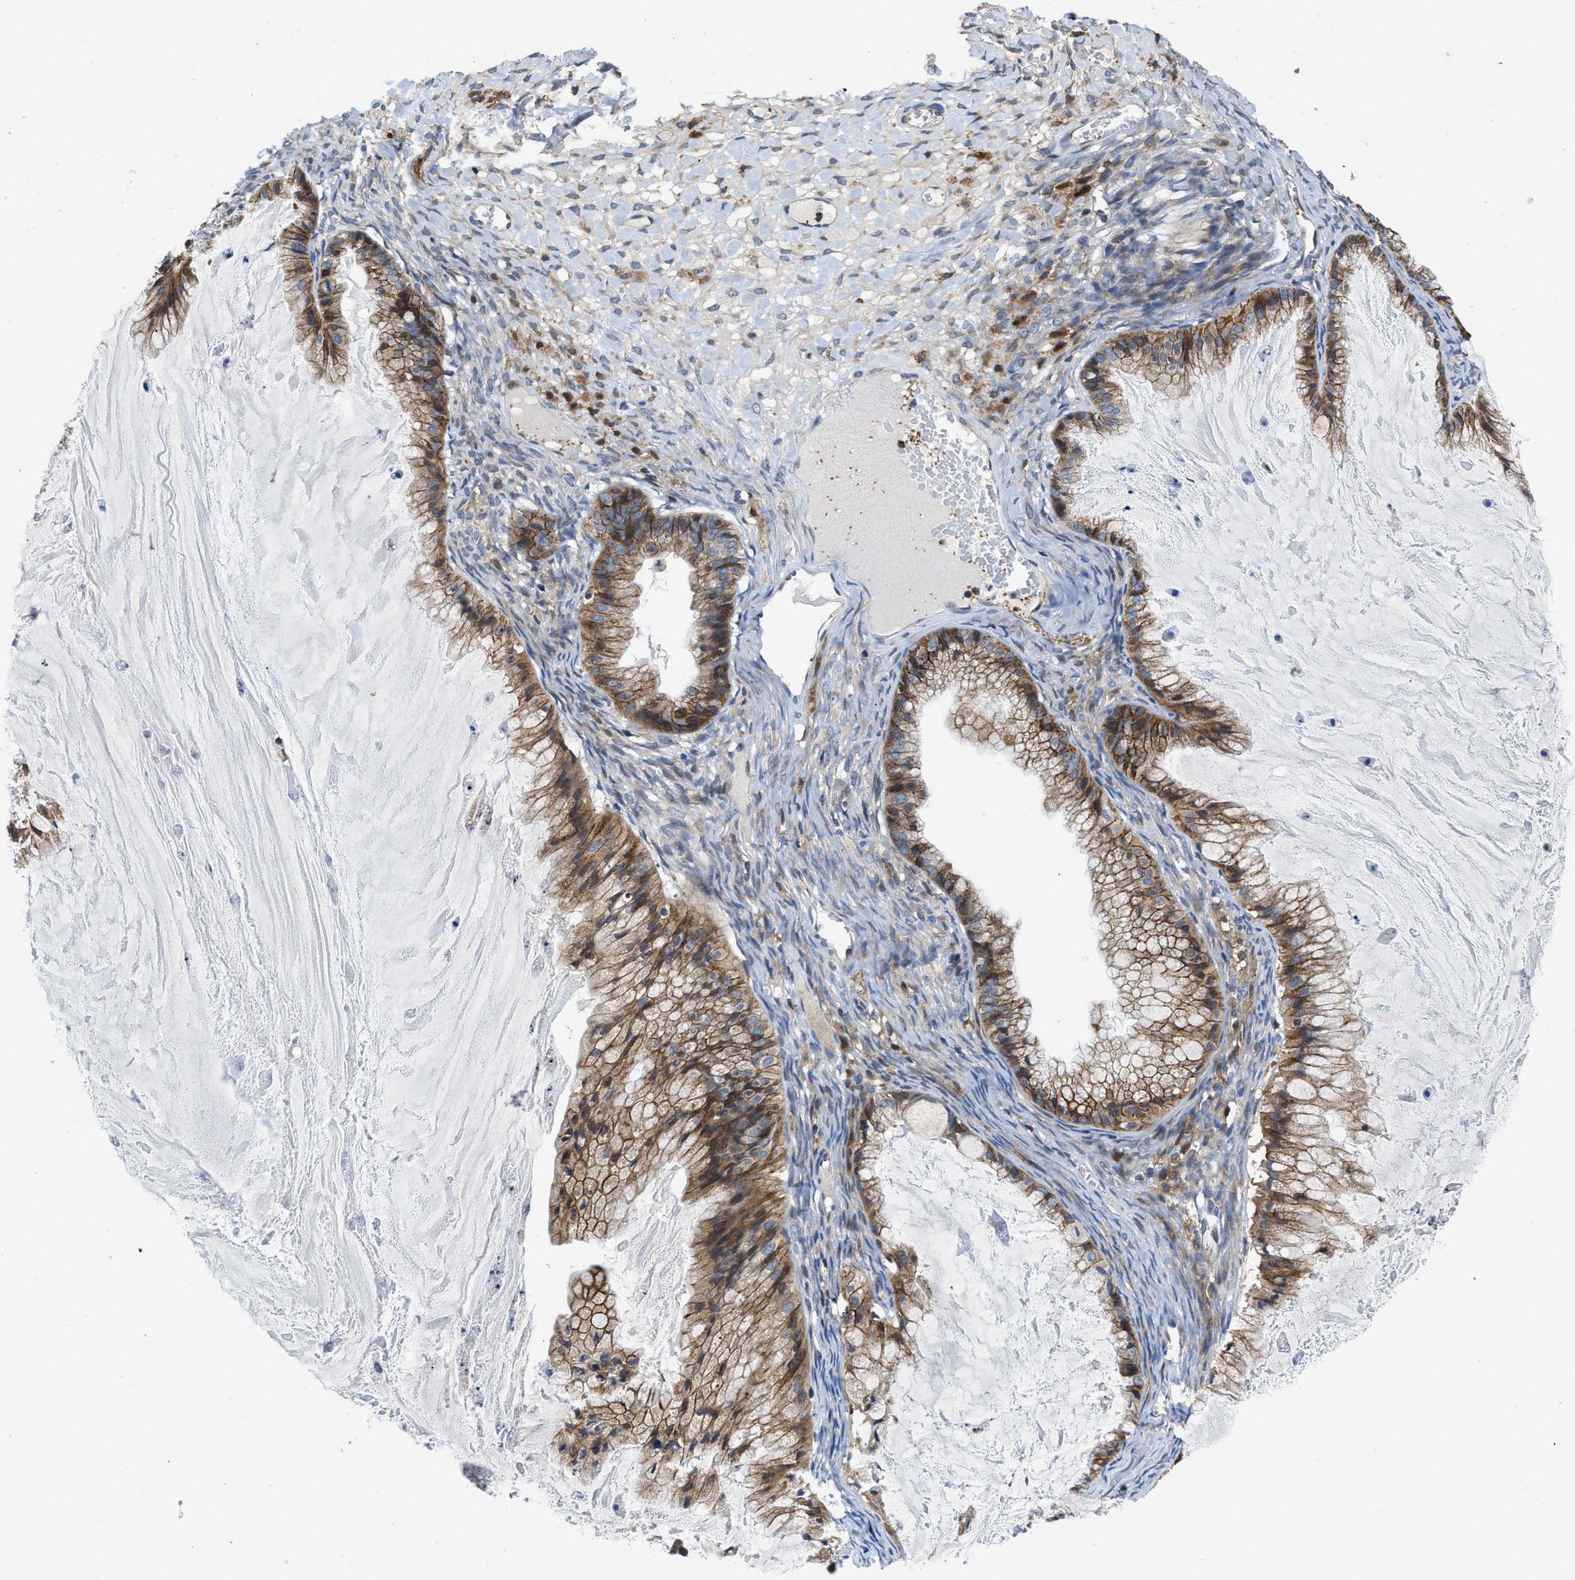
{"staining": {"intensity": "moderate", "quantity": ">75%", "location": "cytoplasmic/membranous"}, "tissue": "ovarian cancer", "cell_type": "Tumor cells", "image_type": "cancer", "snomed": [{"axis": "morphology", "description": "Cystadenocarcinoma, mucinous, NOS"}, {"axis": "topography", "description": "Ovary"}], "caption": "Ovarian mucinous cystadenocarcinoma stained for a protein (brown) exhibits moderate cytoplasmic/membranous positive positivity in approximately >75% of tumor cells.", "gene": "ENPP4", "patient": {"sex": "female", "age": 57}}